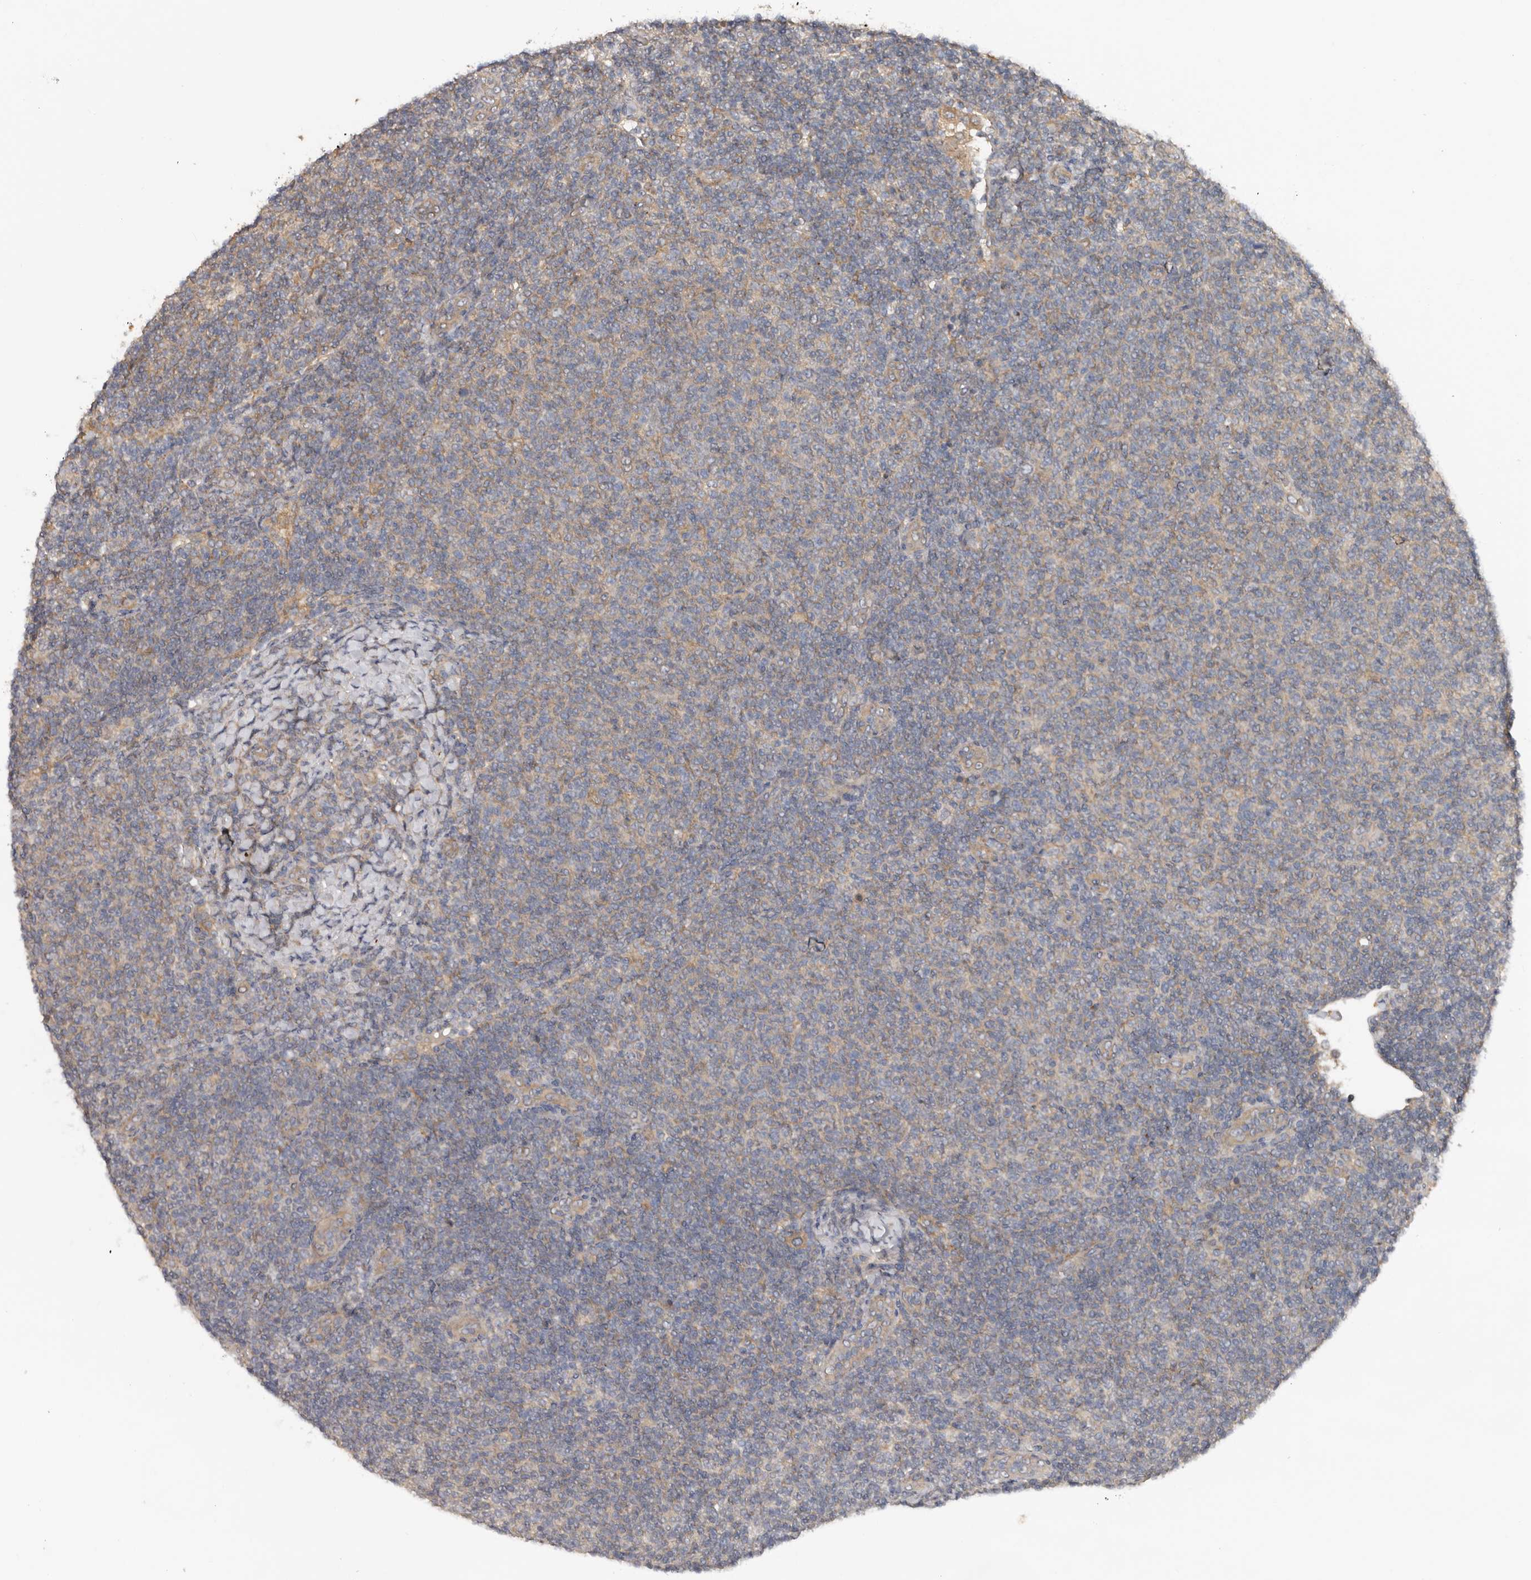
{"staining": {"intensity": "negative", "quantity": "none", "location": "none"}, "tissue": "lymphoma", "cell_type": "Tumor cells", "image_type": "cancer", "snomed": [{"axis": "morphology", "description": "Malignant lymphoma, non-Hodgkin's type, Low grade"}, {"axis": "topography", "description": "Lymph node"}], "caption": "Lymphoma stained for a protein using immunohistochemistry demonstrates no staining tumor cells.", "gene": "HINT3", "patient": {"sex": "male", "age": 66}}